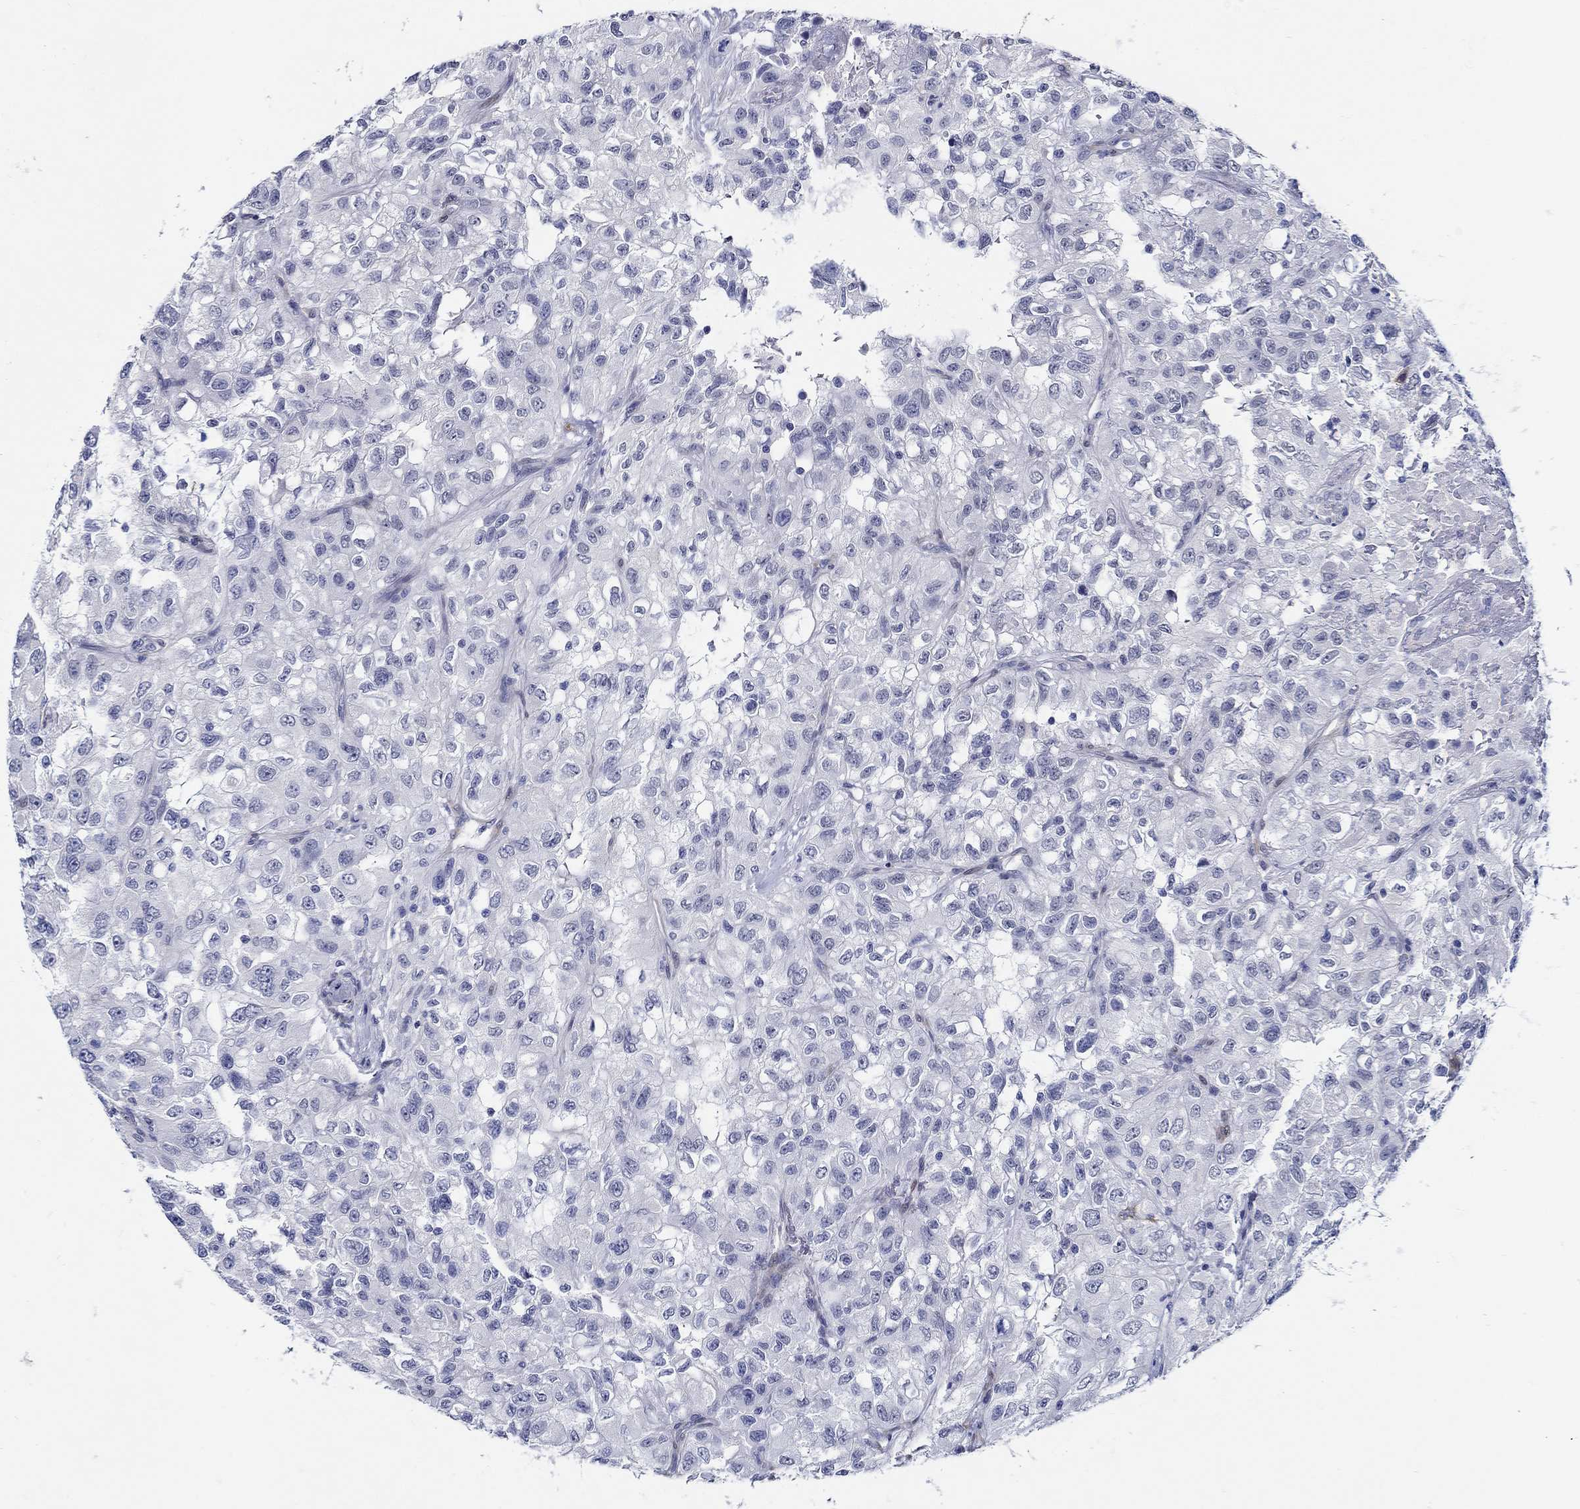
{"staining": {"intensity": "negative", "quantity": "none", "location": "none"}, "tissue": "renal cancer", "cell_type": "Tumor cells", "image_type": "cancer", "snomed": [{"axis": "morphology", "description": "Adenocarcinoma, NOS"}, {"axis": "topography", "description": "Kidney"}], "caption": "A photomicrograph of renal adenocarcinoma stained for a protein displays no brown staining in tumor cells.", "gene": "MC2R", "patient": {"sex": "male", "age": 64}}